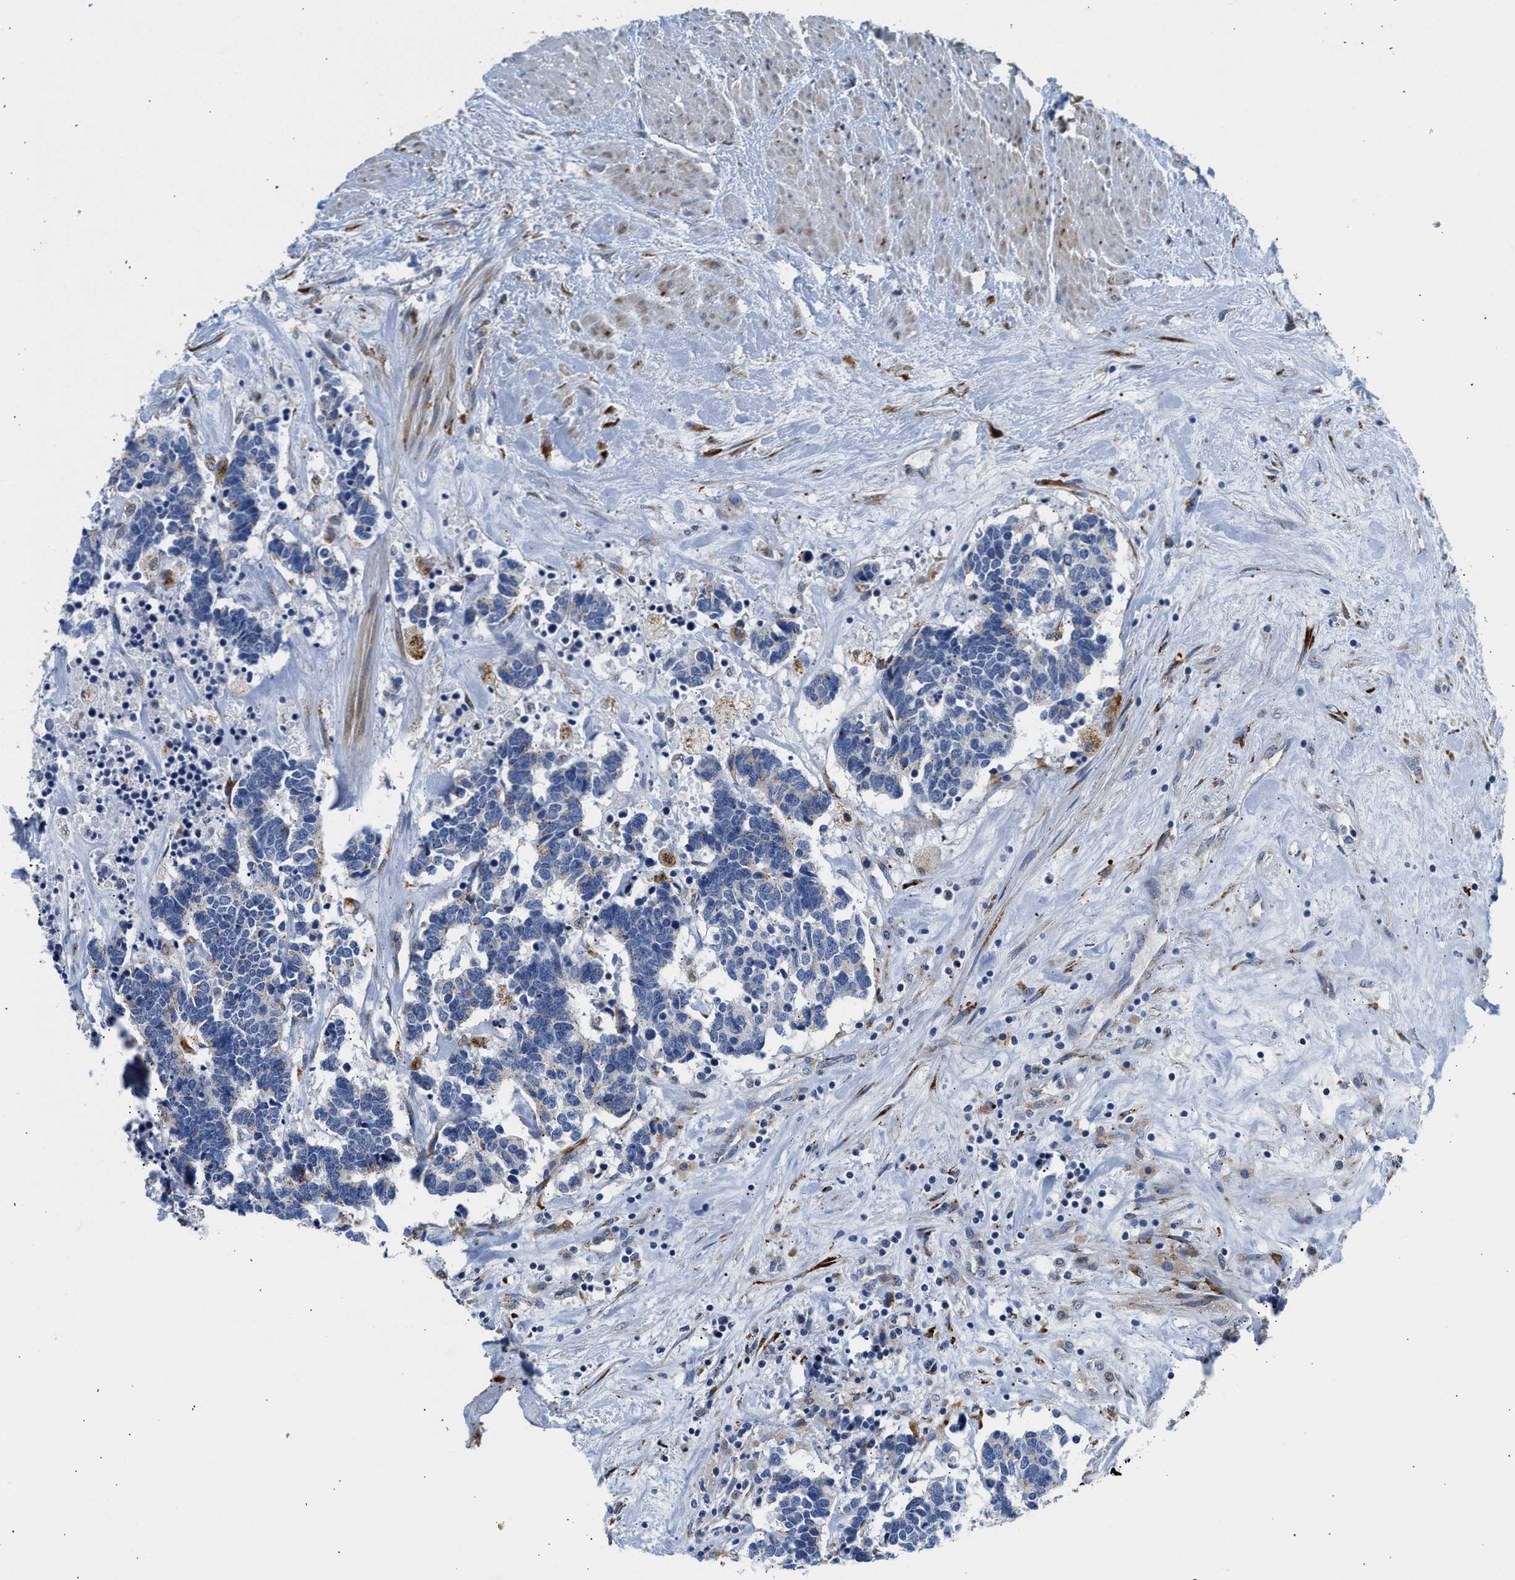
{"staining": {"intensity": "negative", "quantity": "none", "location": "none"}, "tissue": "carcinoid", "cell_type": "Tumor cells", "image_type": "cancer", "snomed": [{"axis": "morphology", "description": "Carcinoma, NOS"}, {"axis": "morphology", "description": "Carcinoid, malignant, NOS"}, {"axis": "topography", "description": "Urinary bladder"}], "caption": "This image is of carcinoma stained with immunohistochemistry to label a protein in brown with the nuclei are counter-stained blue. There is no expression in tumor cells.", "gene": "PPM1L", "patient": {"sex": "male", "age": 57}}